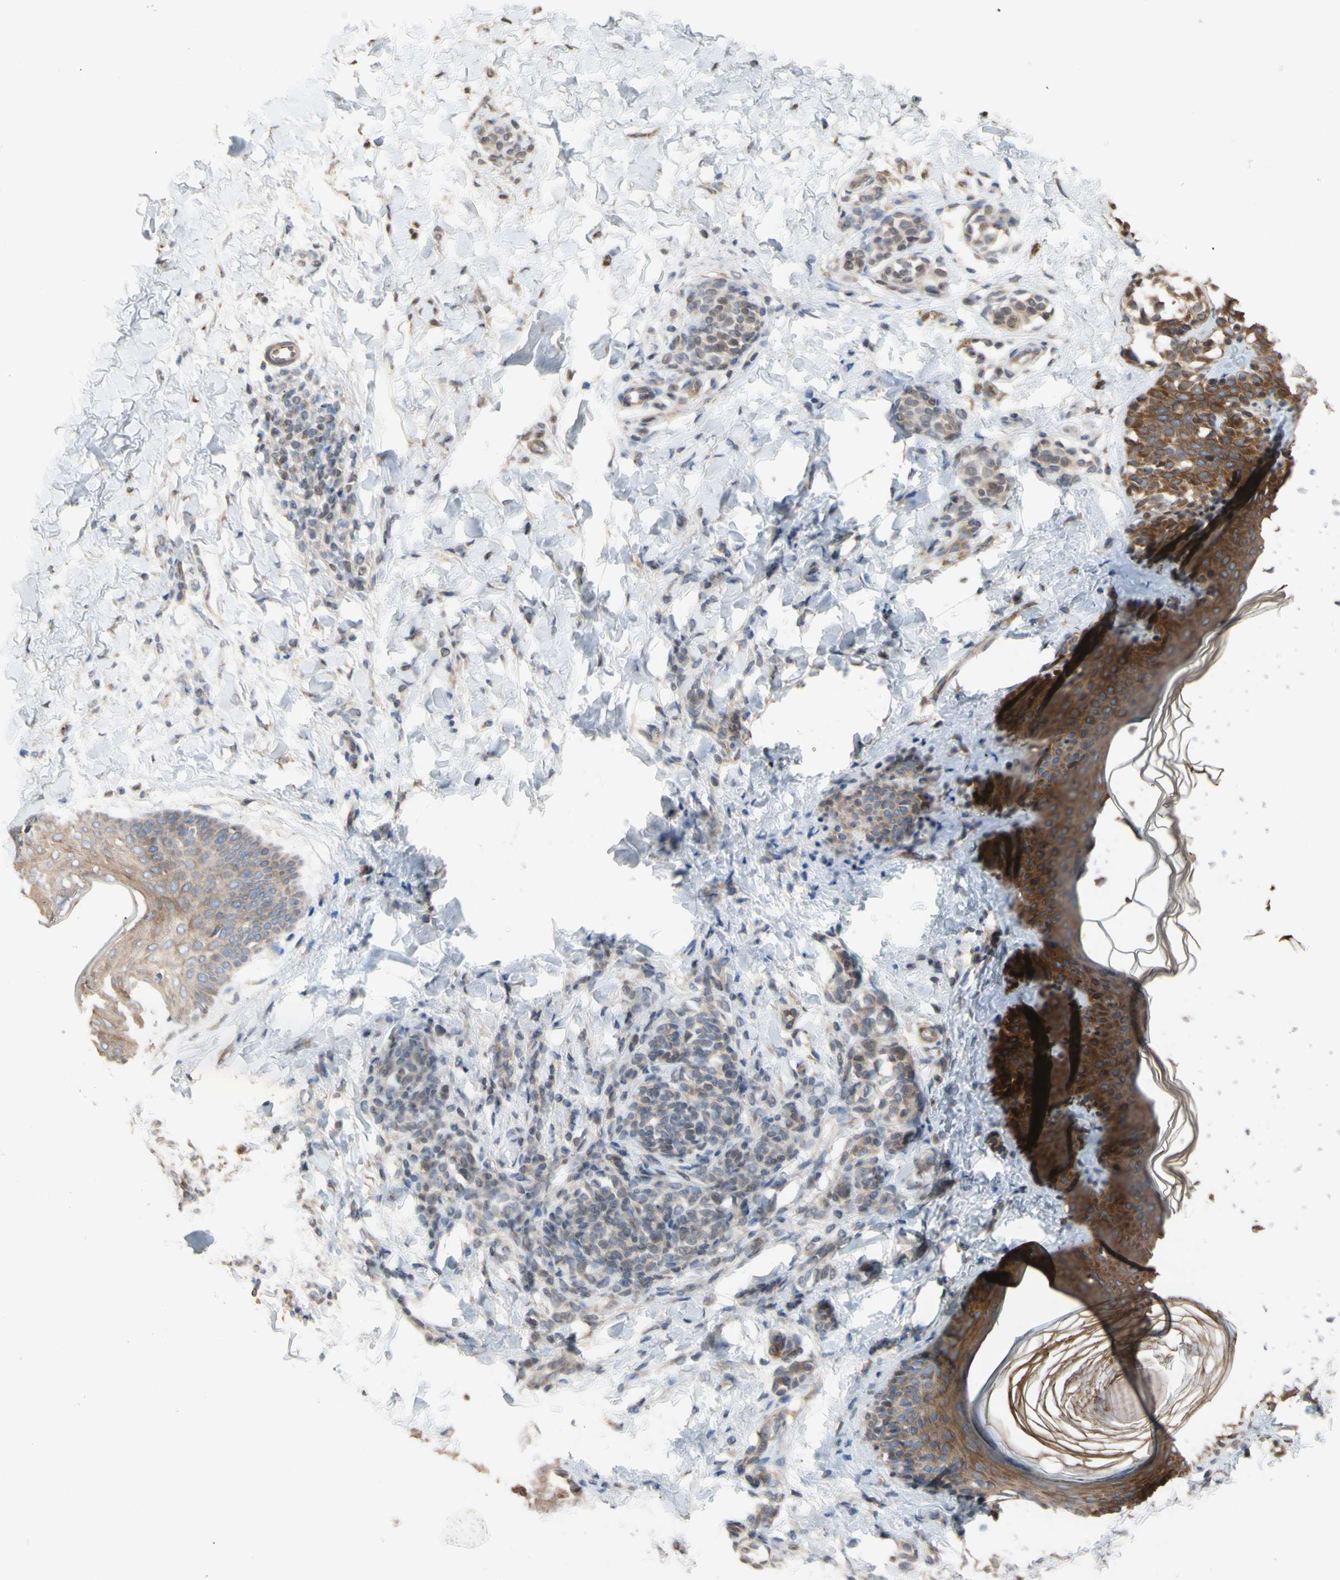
{"staining": {"intensity": "strong", "quantity": ">75%", "location": "cytoplasmic/membranous"}, "tissue": "skin", "cell_type": "Fibroblasts", "image_type": "normal", "snomed": [{"axis": "morphology", "description": "Normal tissue, NOS"}, {"axis": "topography", "description": "Skin"}], "caption": "A micrograph of human skin stained for a protein shows strong cytoplasmic/membranous brown staining in fibroblasts. The protein of interest is stained brown, and the nuclei are stained in blue (DAB IHC with brightfield microscopy, high magnification).", "gene": "NECTIN3", "patient": {"sex": "male", "age": 16}}